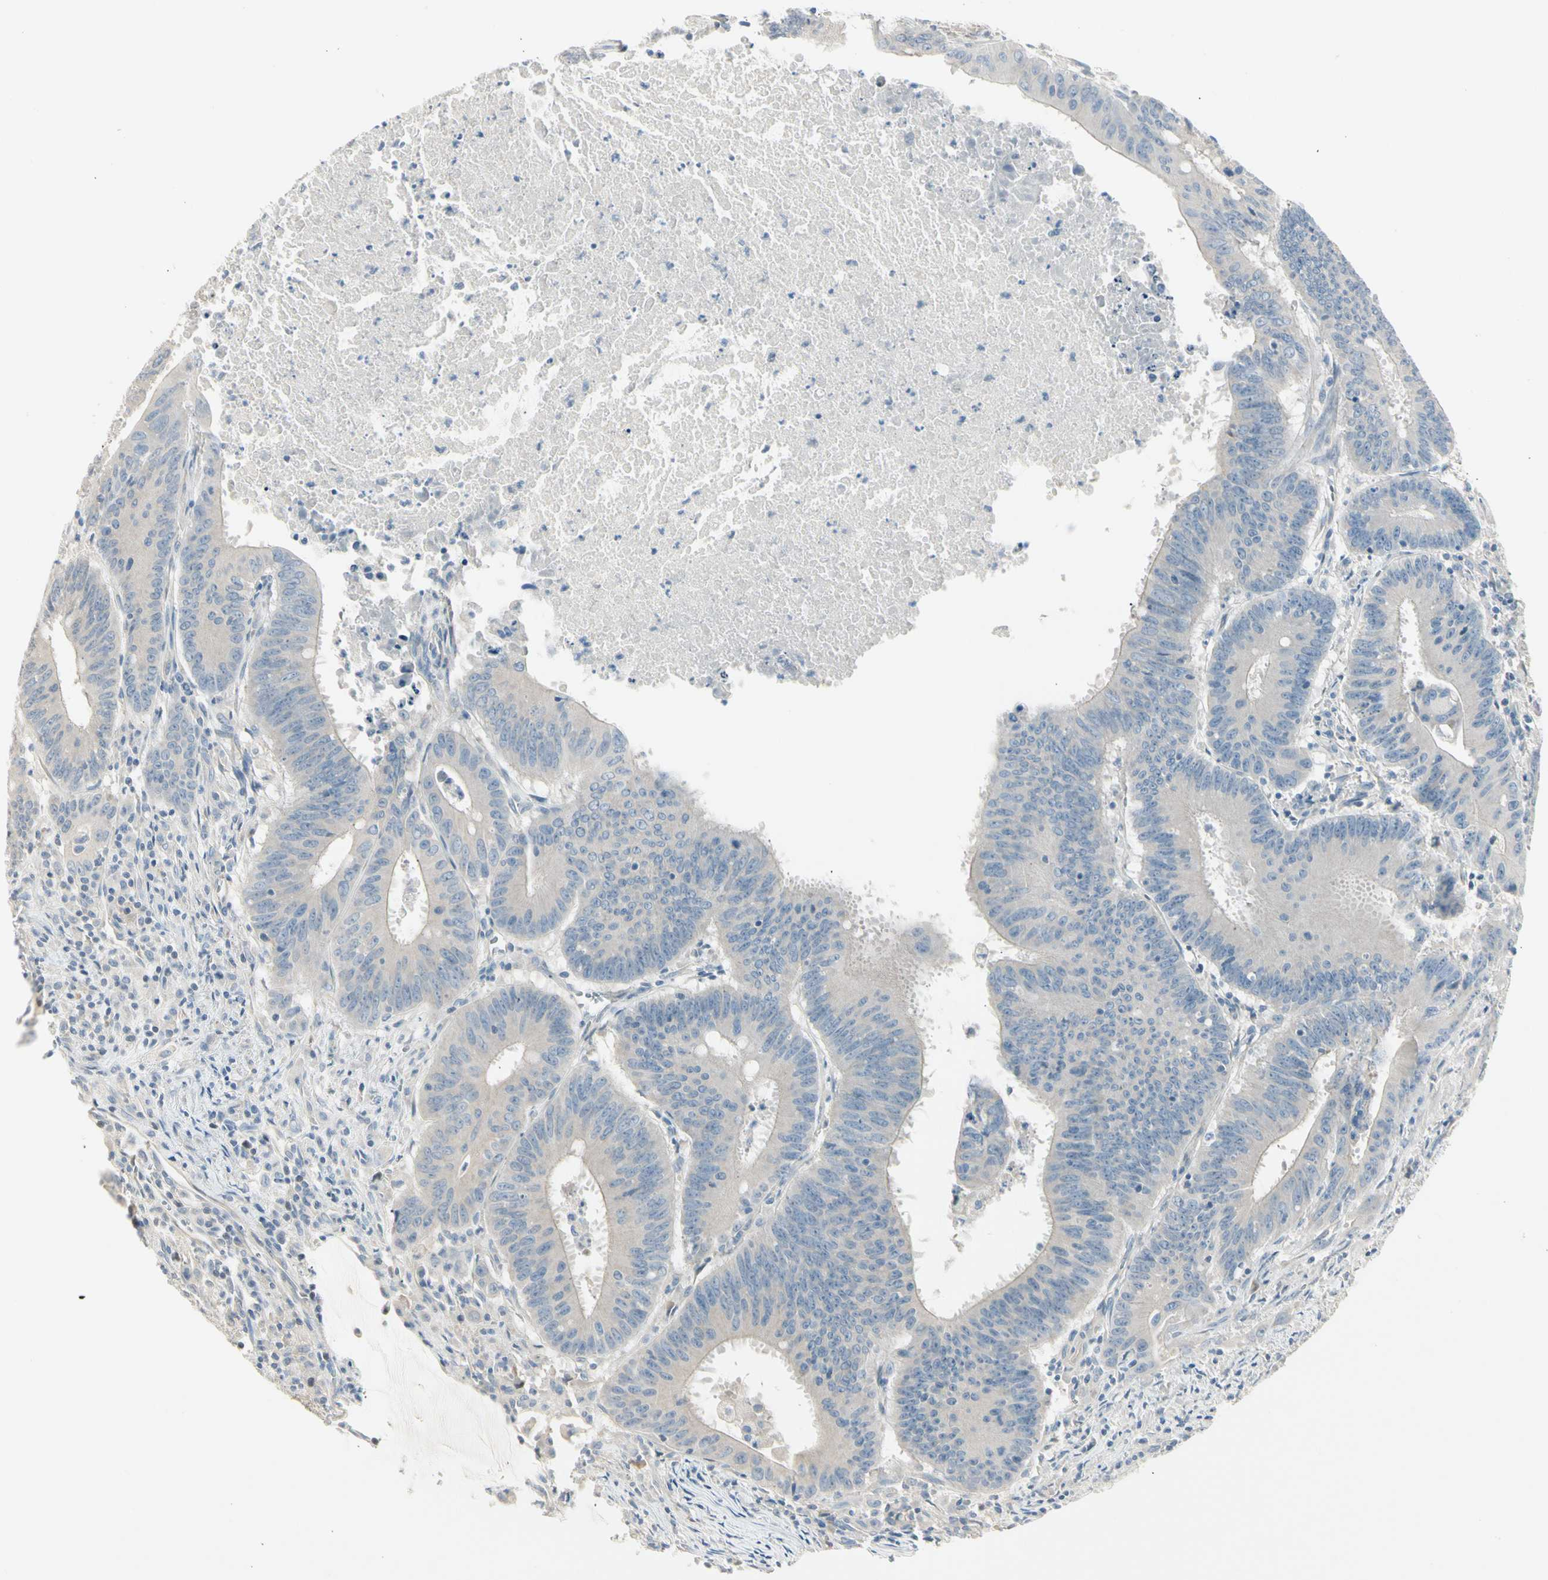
{"staining": {"intensity": "negative", "quantity": "none", "location": "none"}, "tissue": "colorectal cancer", "cell_type": "Tumor cells", "image_type": "cancer", "snomed": [{"axis": "morphology", "description": "Adenocarcinoma, NOS"}, {"axis": "topography", "description": "Colon"}], "caption": "Protein analysis of colorectal cancer shows no significant positivity in tumor cells.", "gene": "ADGRA3", "patient": {"sex": "male", "age": 45}}